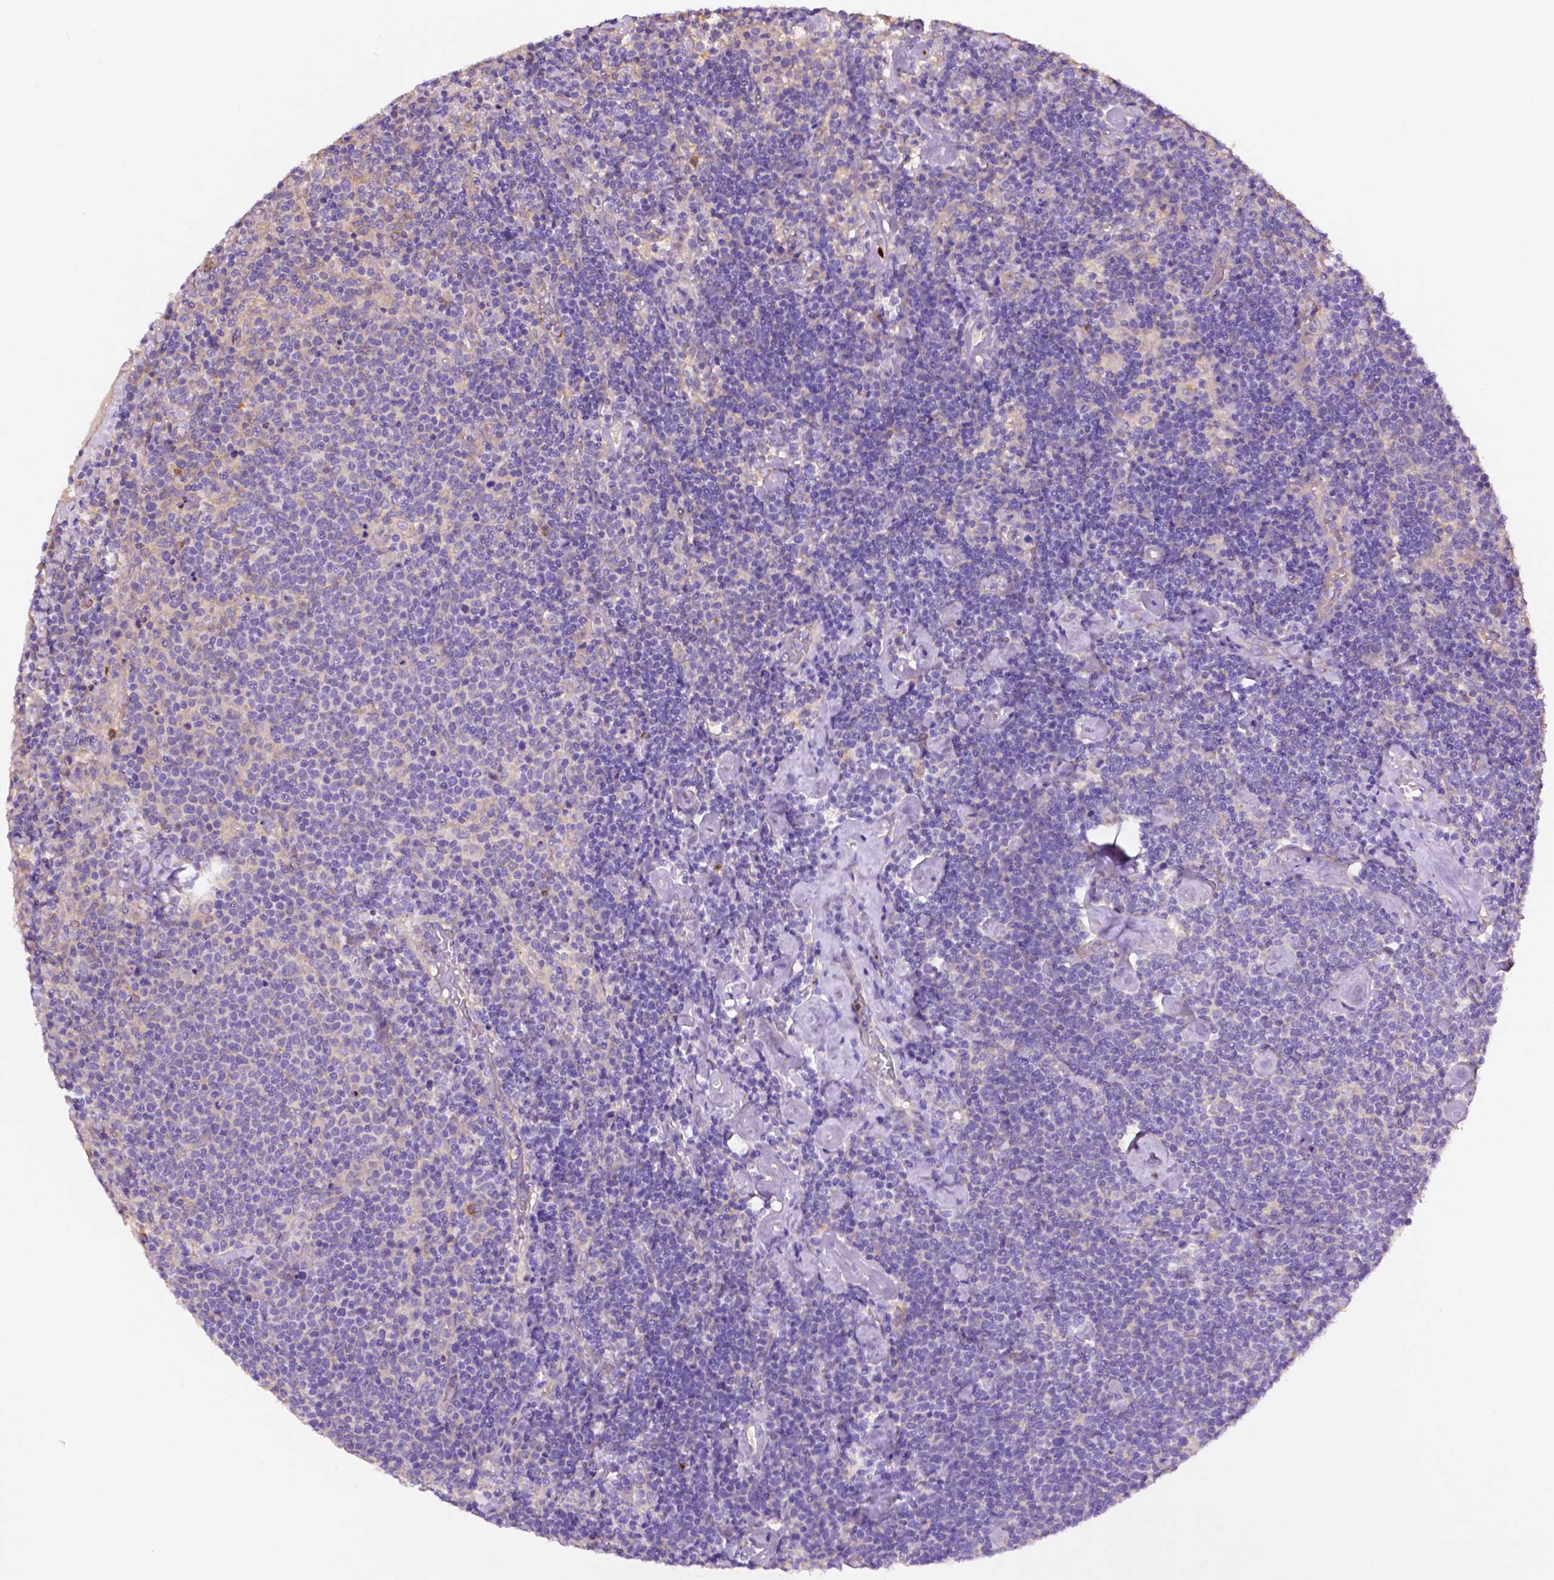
{"staining": {"intensity": "negative", "quantity": "none", "location": "none"}, "tissue": "lymphoma", "cell_type": "Tumor cells", "image_type": "cancer", "snomed": [{"axis": "morphology", "description": "Malignant lymphoma, non-Hodgkin's type, High grade"}, {"axis": "topography", "description": "Lymph node"}], "caption": "Image shows no significant protein expression in tumor cells of lymphoma.", "gene": "GDPD5", "patient": {"sex": "male", "age": 61}}